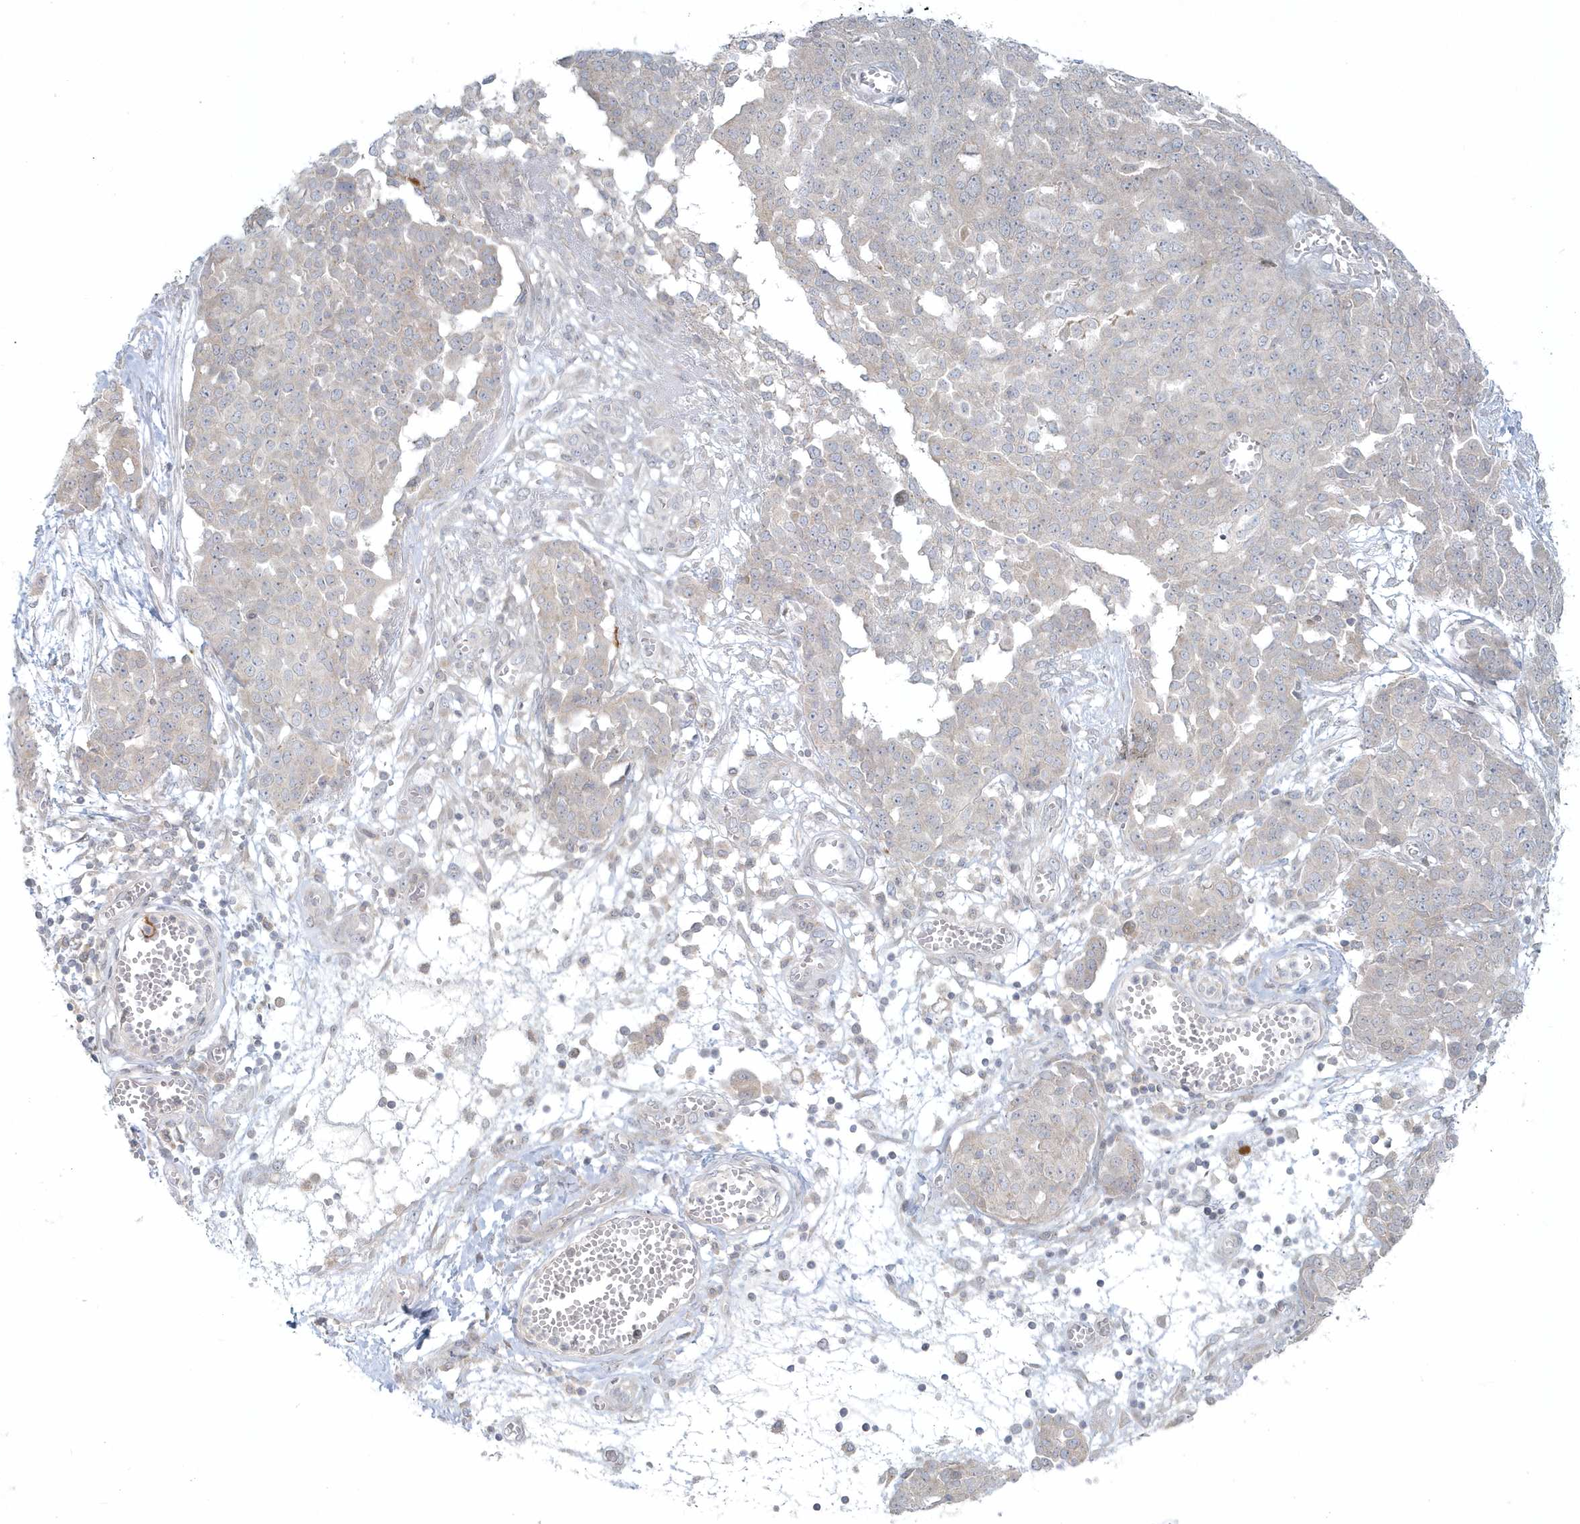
{"staining": {"intensity": "negative", "quantity": "none", "location": "none"}, "tissue": "ovarian cancer", "cell_type": "Tumor cells", "image_type": "cancer", "snomed": [{"axis": "morphology", "description": "Cystadenocarcinoma, serous, NOS"}, {"axis": "topography", "description": "Soft tissue"}, {"axis": "topography", "description": "Ovary"}], "caption": "Protein analysis of serous cystadenocarcinoma (ovarian) displays no significant staining in tumor cells.", "gene": "BLTP3A", "patient": {"sex": "female", "age": 57}}